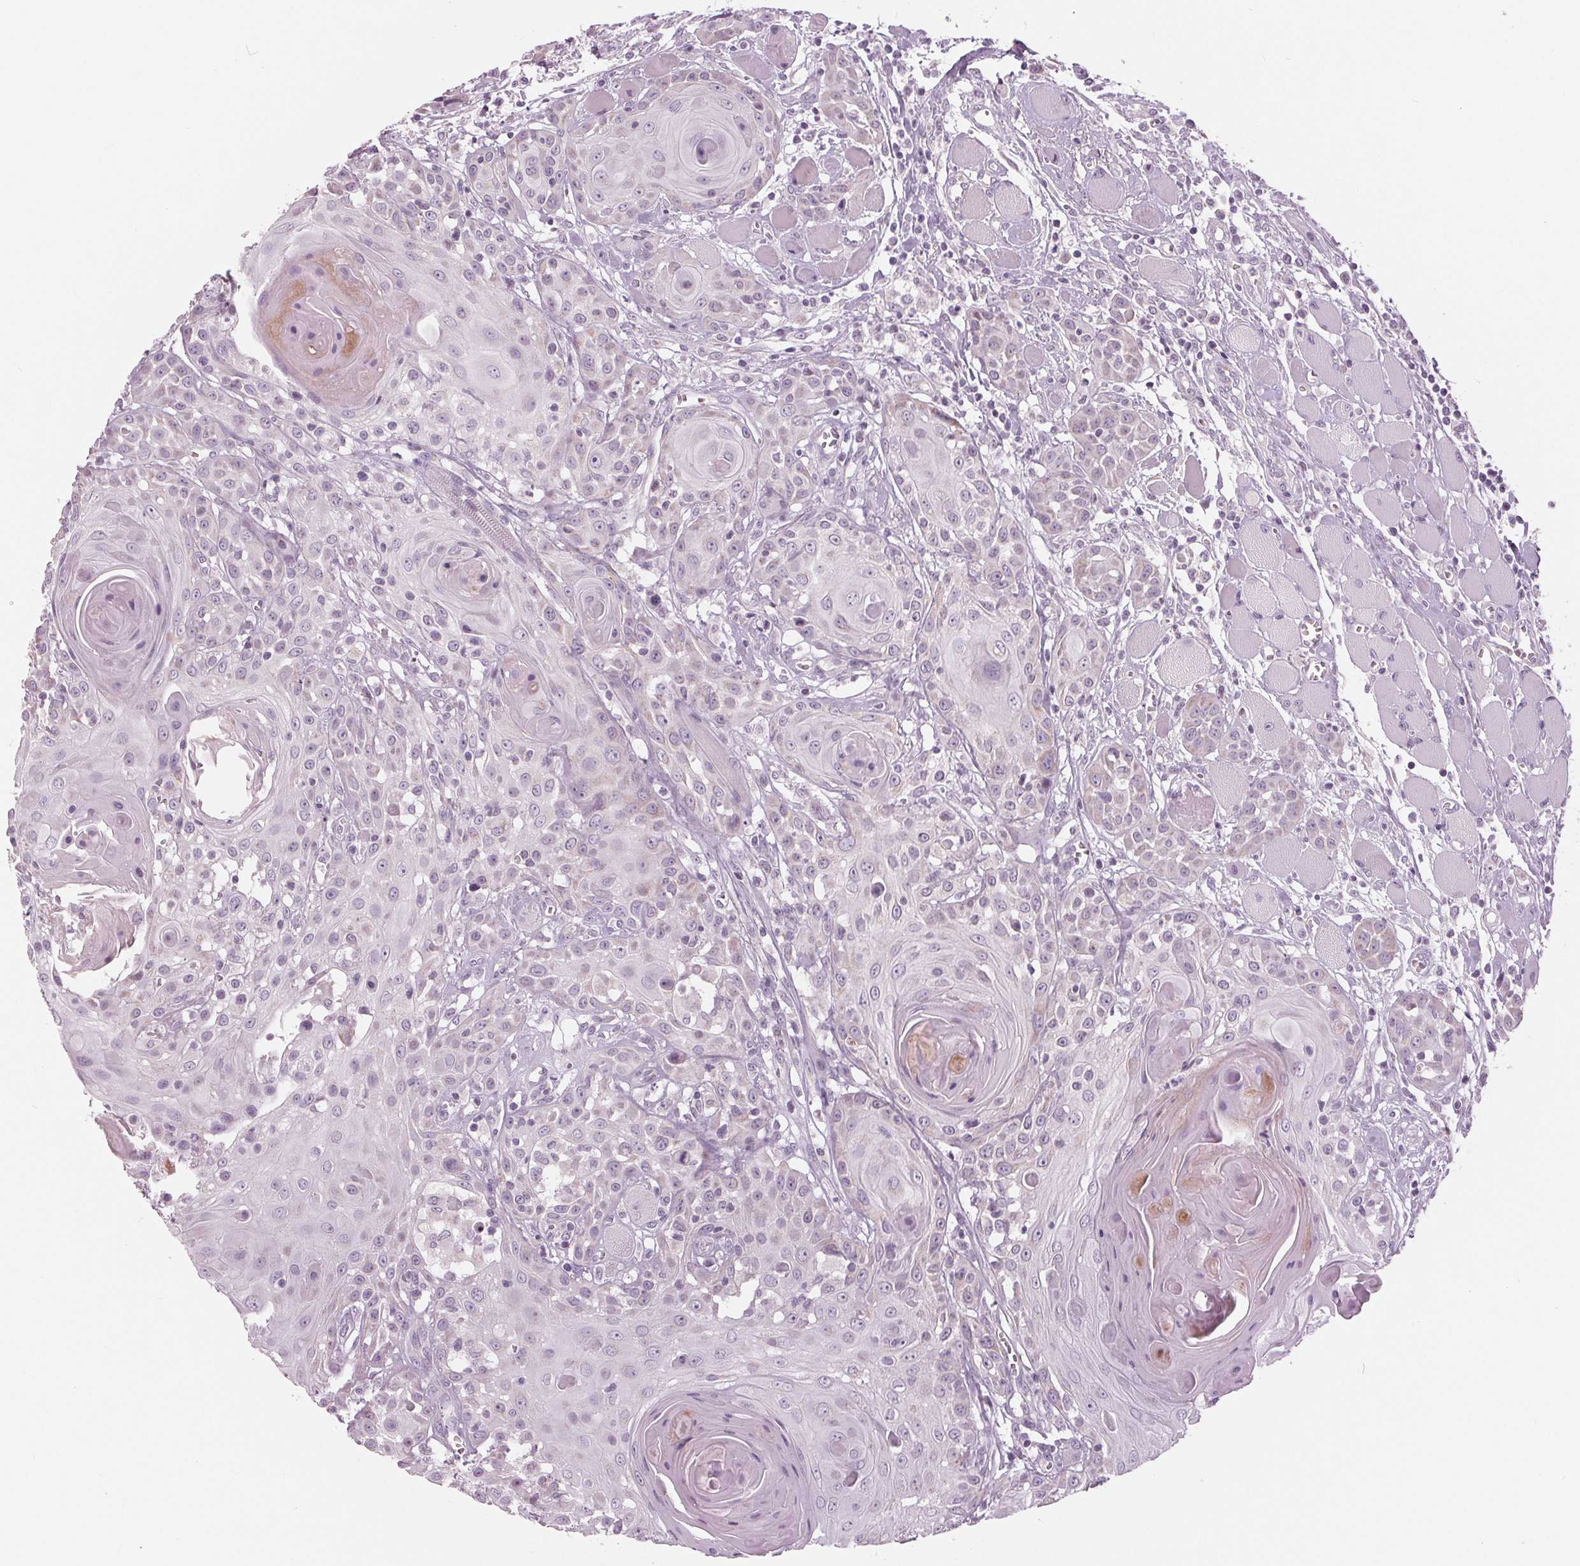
{"staining": {"intensity": "negative", "quantity": "none", "location": "none"}, "tissue": "head and neck cancer", "cell_type": "Tumor cells", "image_type": "cancer", "snomed": [{"axis": "morphology", "description": "Squamous cell carcinoma, NOS"}, {"axis": "topography", "description": "Head-Neck"}], "caption": "DAB (3,3'-diaminobenzidine) immunohistochemical staining of squamous cell carcinoma (head and neck) exhibits no significant positivity in tumor cells.", "gene": "SAMD4A", "patient": {"sex": "female", "age": 80}}